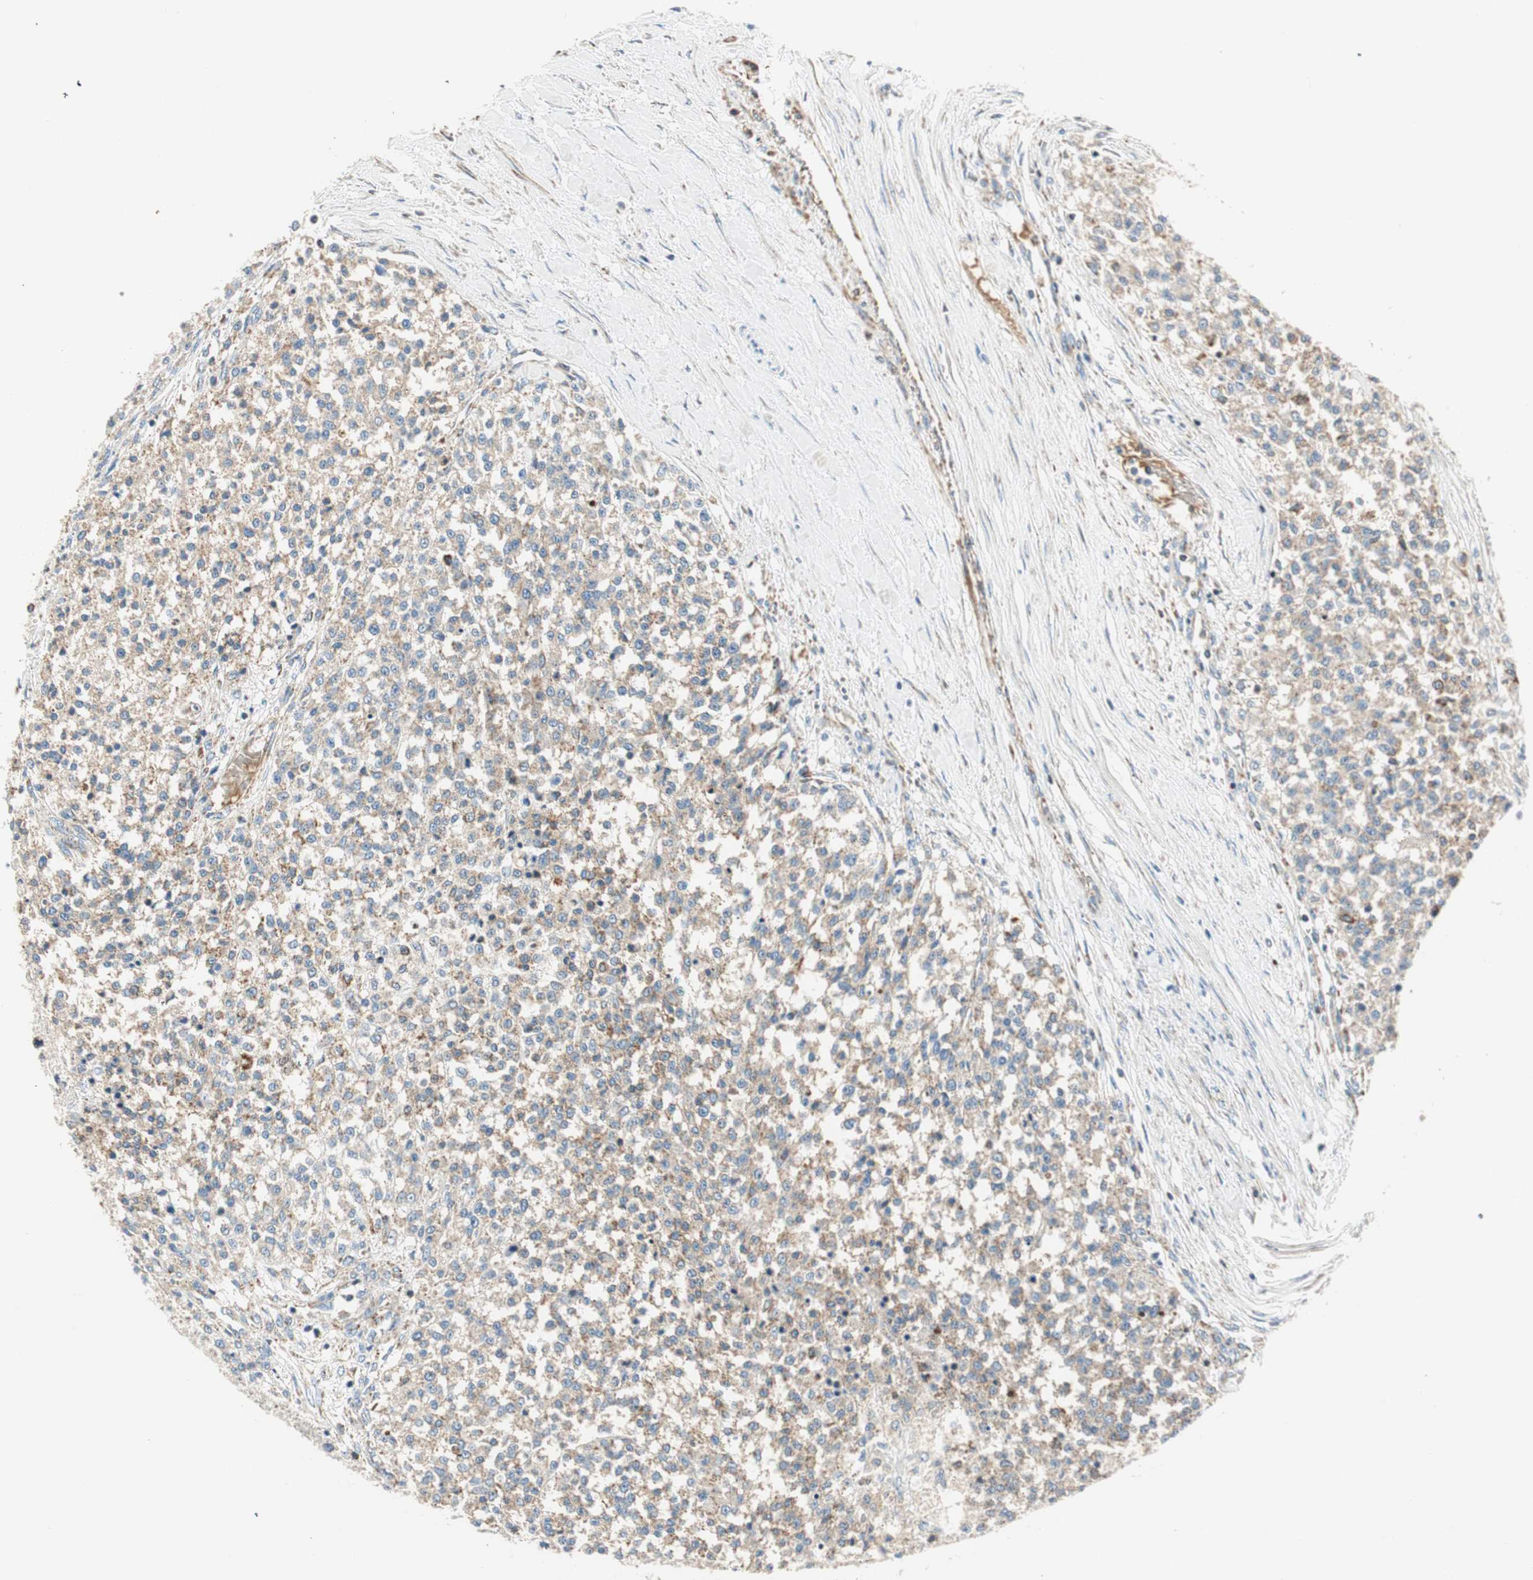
{"staining": {"intensity": "weak", "quantity": ">75%", "location": "cytoplasmic/membranous"}, "tissue": "testis cancer", "cell_type": "Tumor cells", "image_type": "cancer", "snomed": [{"axis": "morphology", "description": "Seminoma, NOS"}, {"axis": "topography", "description": "Testis"}], "caption": "High-power microscopy captured an immunohistochemistry histopathology image of seminoma (testis), revealing weak cytoplasmic/membranous staining in about >75% of tumor cells.", "gene": "RORB", "patient": {"sex": "male", "age": 59}}